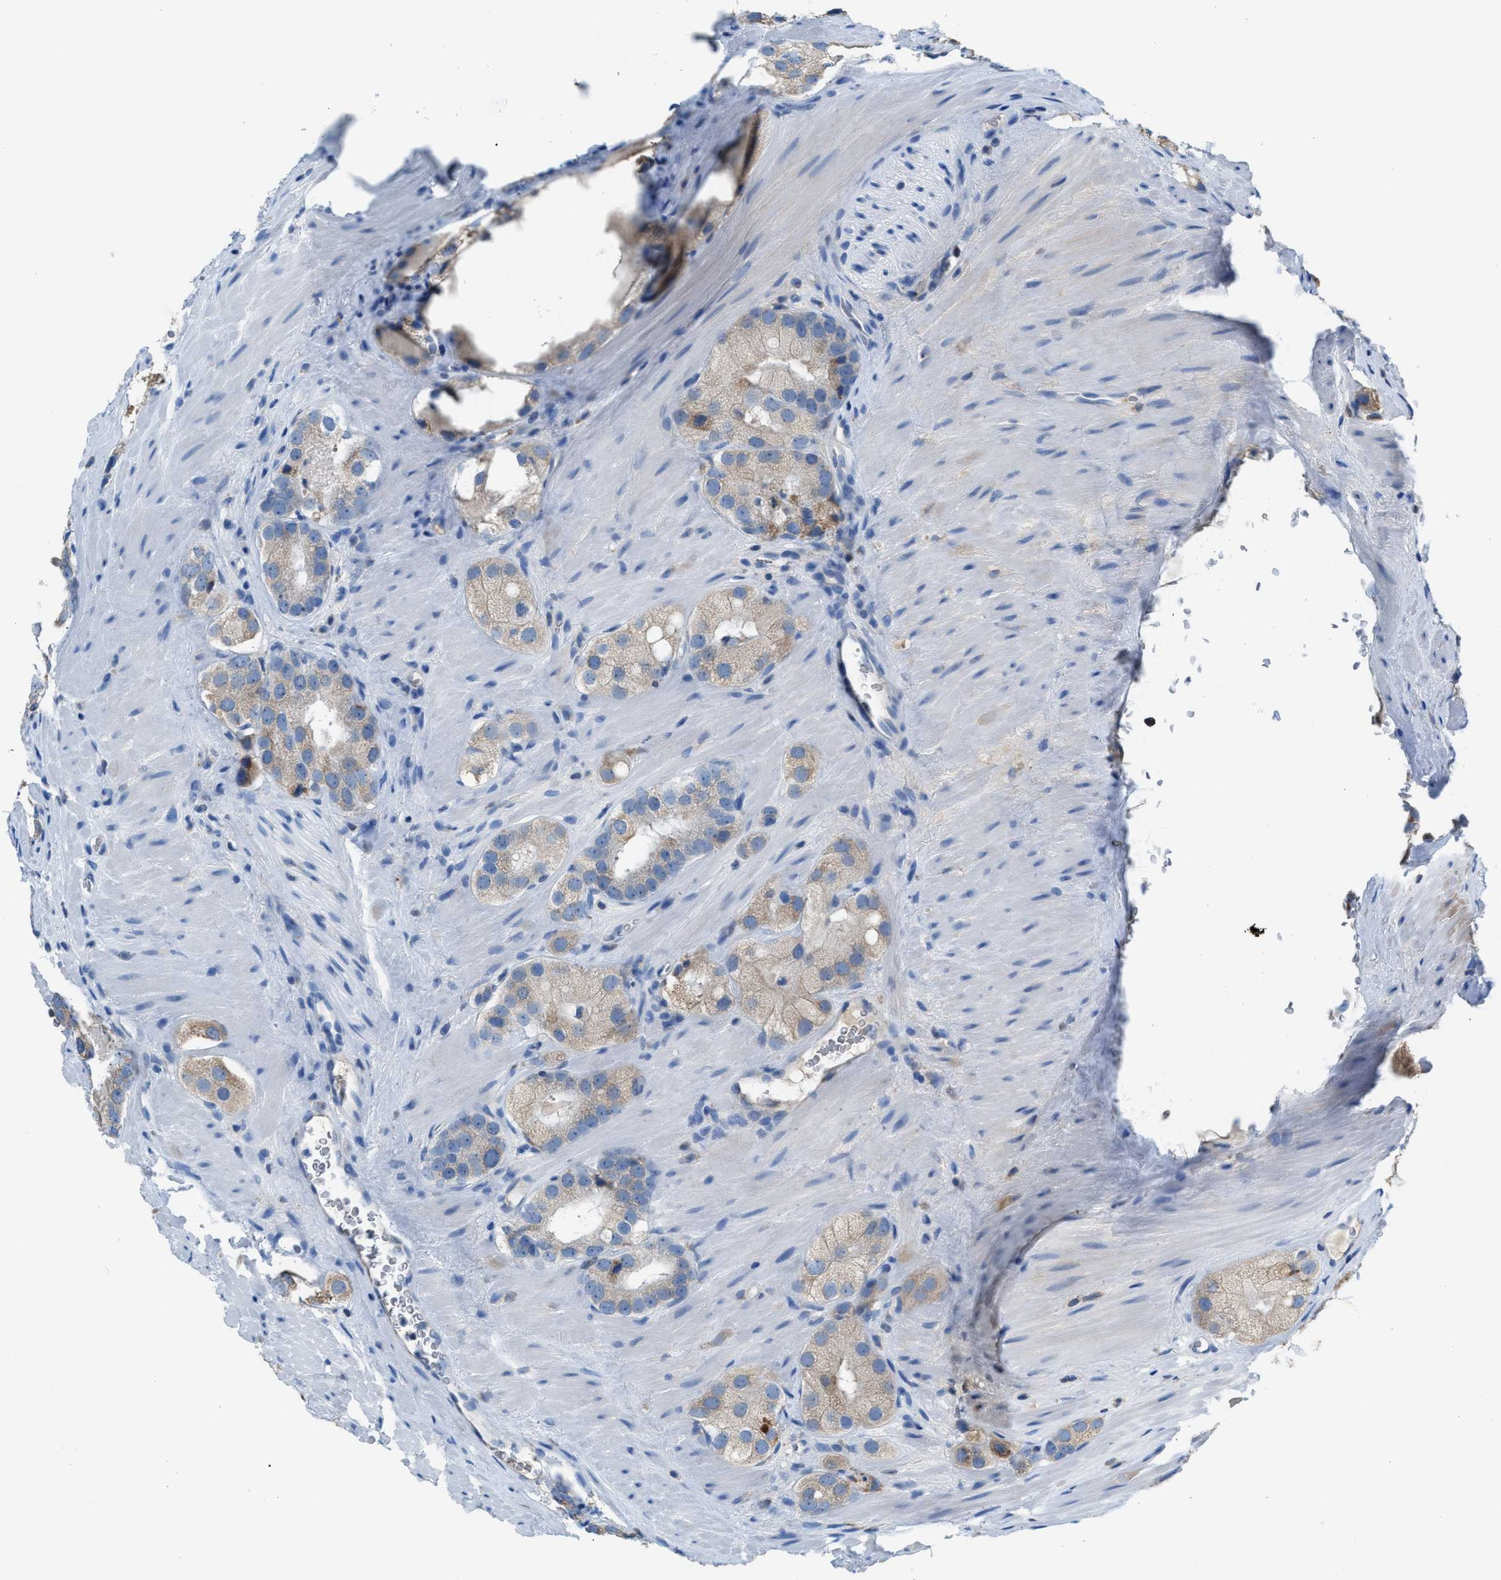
{"staining": {"intensity": "weak", "quantity": ">75%", "location": "cytoplasmic/membranous"}, "tissue": "prostate cancer", "cell_type": "Tumor cells", "image_type": "cancer", "snomed": [{"axis": "morphology", "description": "Adenocarcinoma, High grade"}, {"axis": "topography", "description": "Prostate"}], "caption": "An image showing weak cytoplasmic/membranous positivity in about >75% of tumor cells in prostate adenocarcinoma (high-grade), as visualized by brown immunohistochemical staining.", "gene": "CA3", "patient": {"sex": "male", "age": 63}}